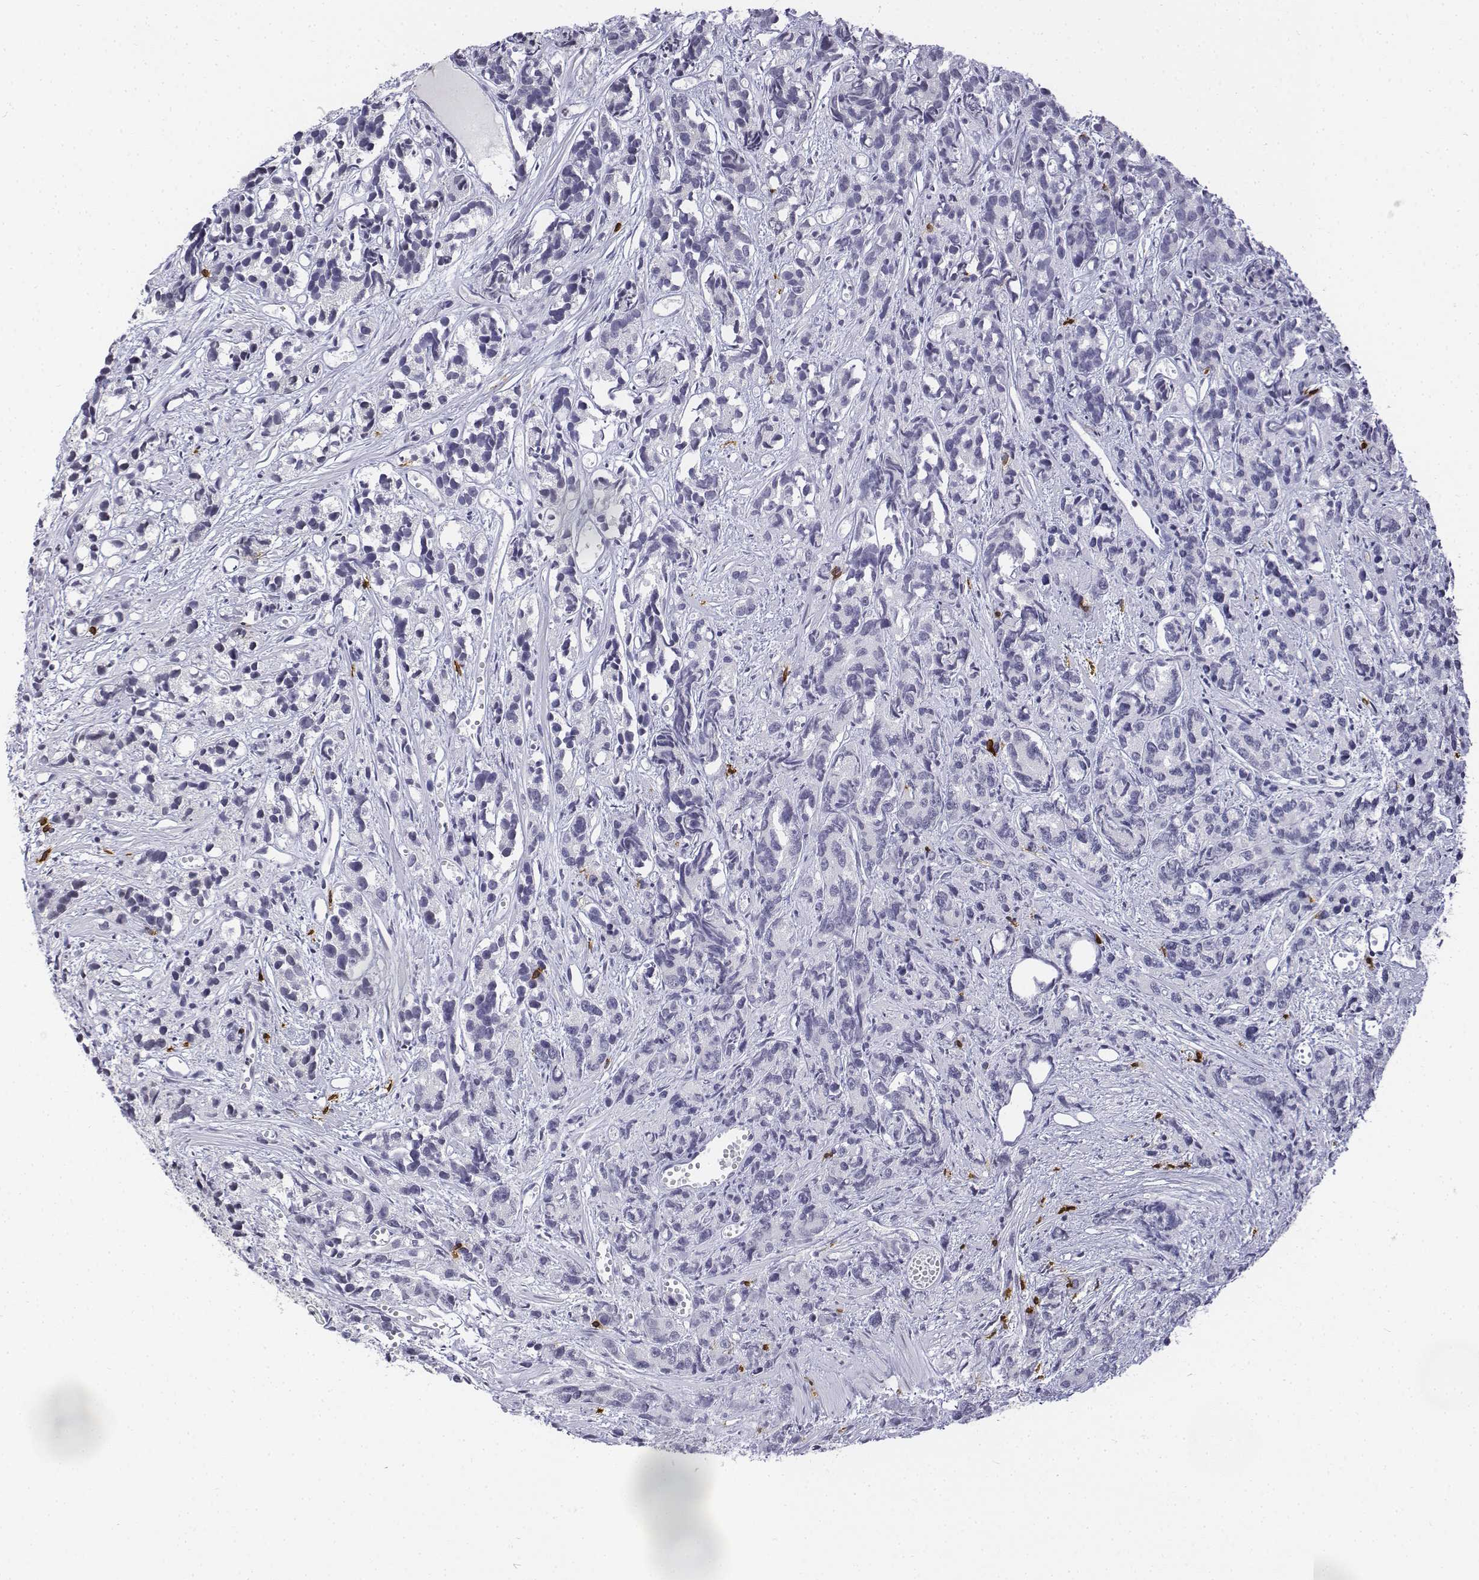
{"staining": {"intensity": "negative", "quantity": "none", "location": "none"}, "tissue": "prostate cancer", "cell_type": "Tumor cells", "image_type": "cancer", "snomed": [{"axis": "morphology", "description": "Adenocarcinoma, High grade"}, {"axis": "topography", "description": "Prostate"}], "caption": "IHC of human prostate cancer exhibits no positivity in tumor cells.", "gene": "CD3E", "patient": {"sex": "male", "age": 77}}